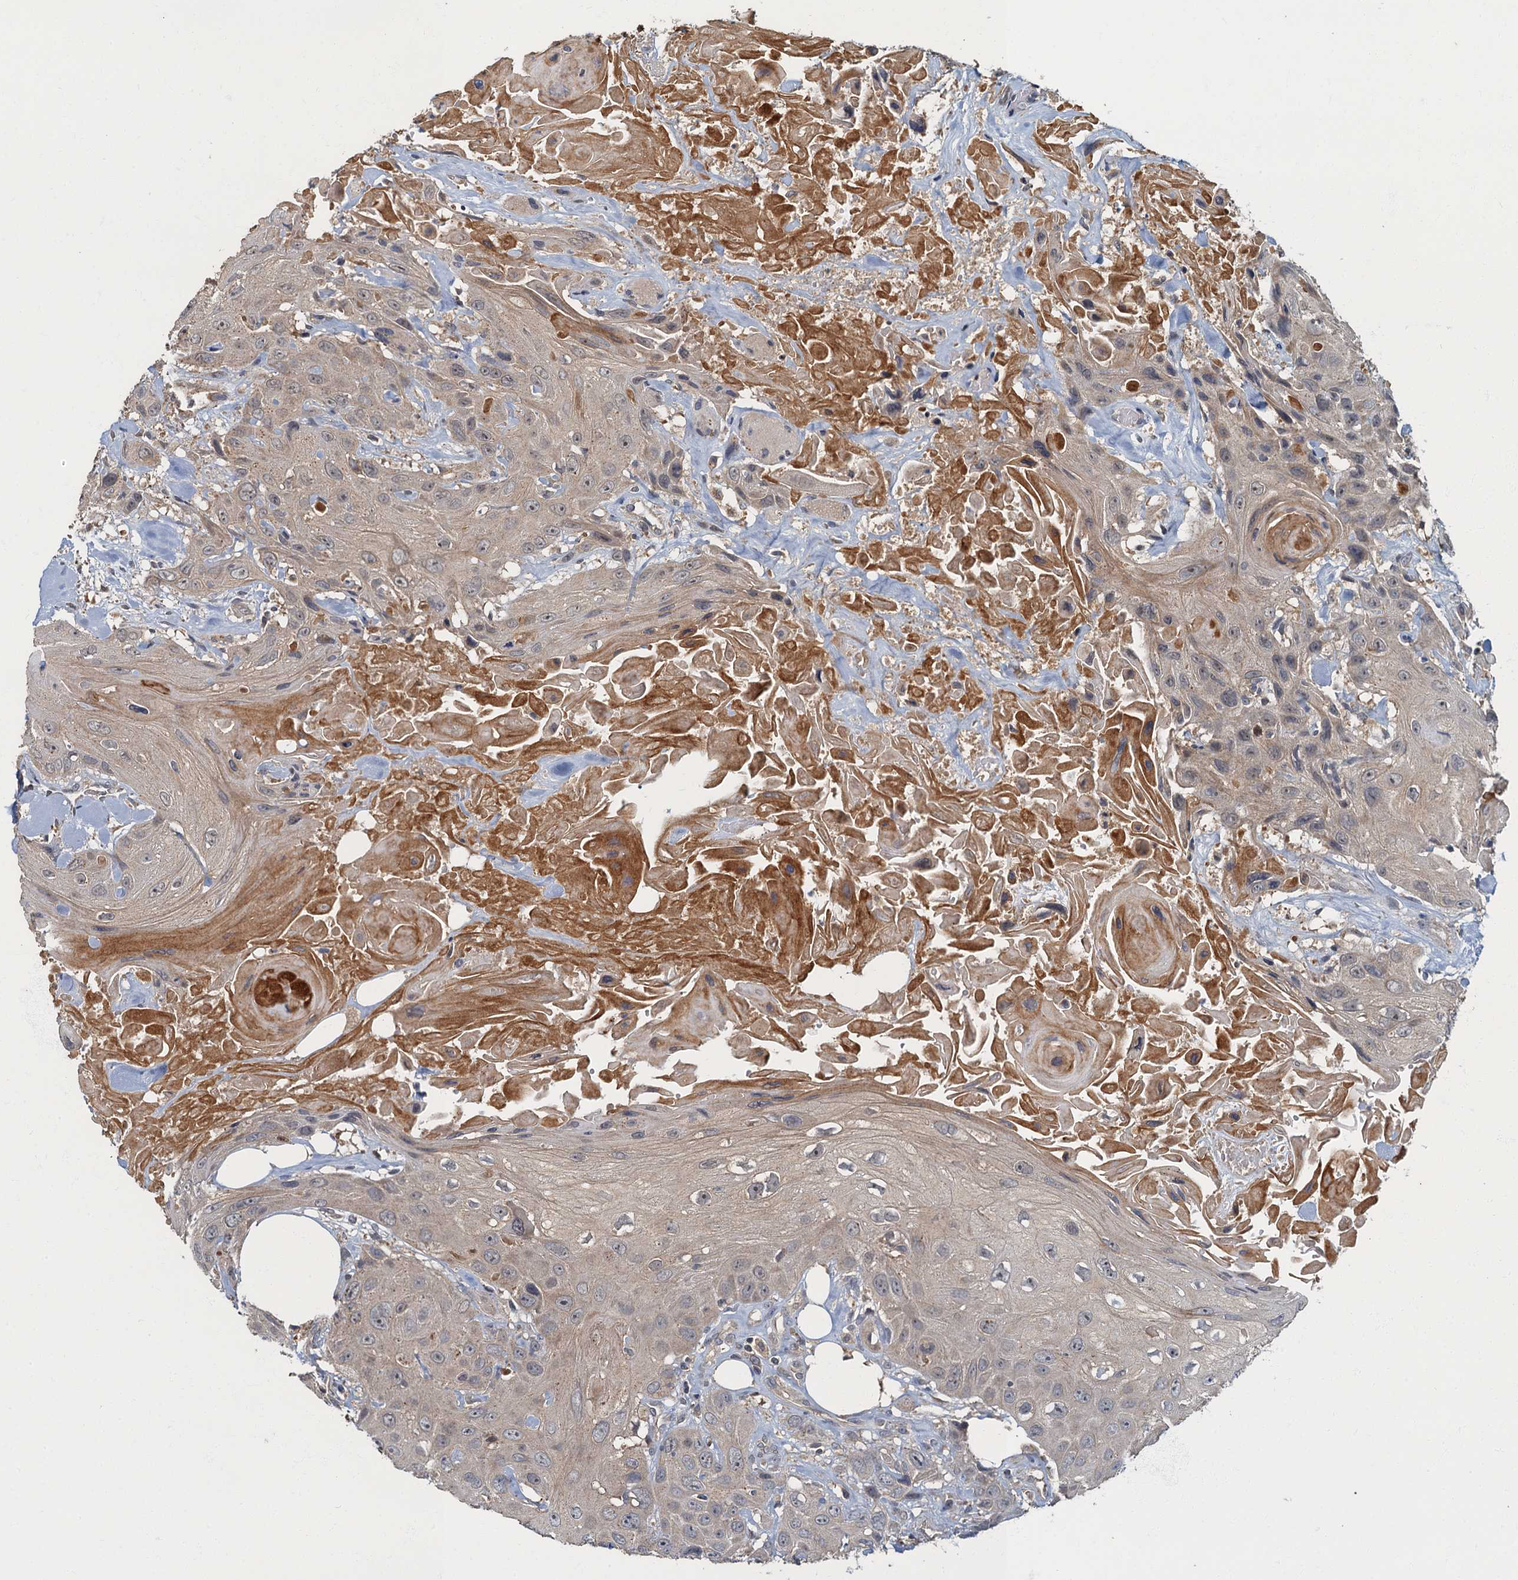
{"staining": {"intensity": "weak", "quantity": "<25%", "location": "cytoplasmic/membranous"}, "tissue": "head and neck cancer", "cell_type": "Tumor cells", "image_type": "cancer", "snomed": [{"axis": "morphology", "description": "Squamous cell carcinoma, NOS"}, {"axis": "topography", "description": "Head-Neck"}], "caption": "There is no significant expression in tumor cells of head and neck cancer.", "gene": "WDCP", "patient": {"sex": "male", "age": 81}}